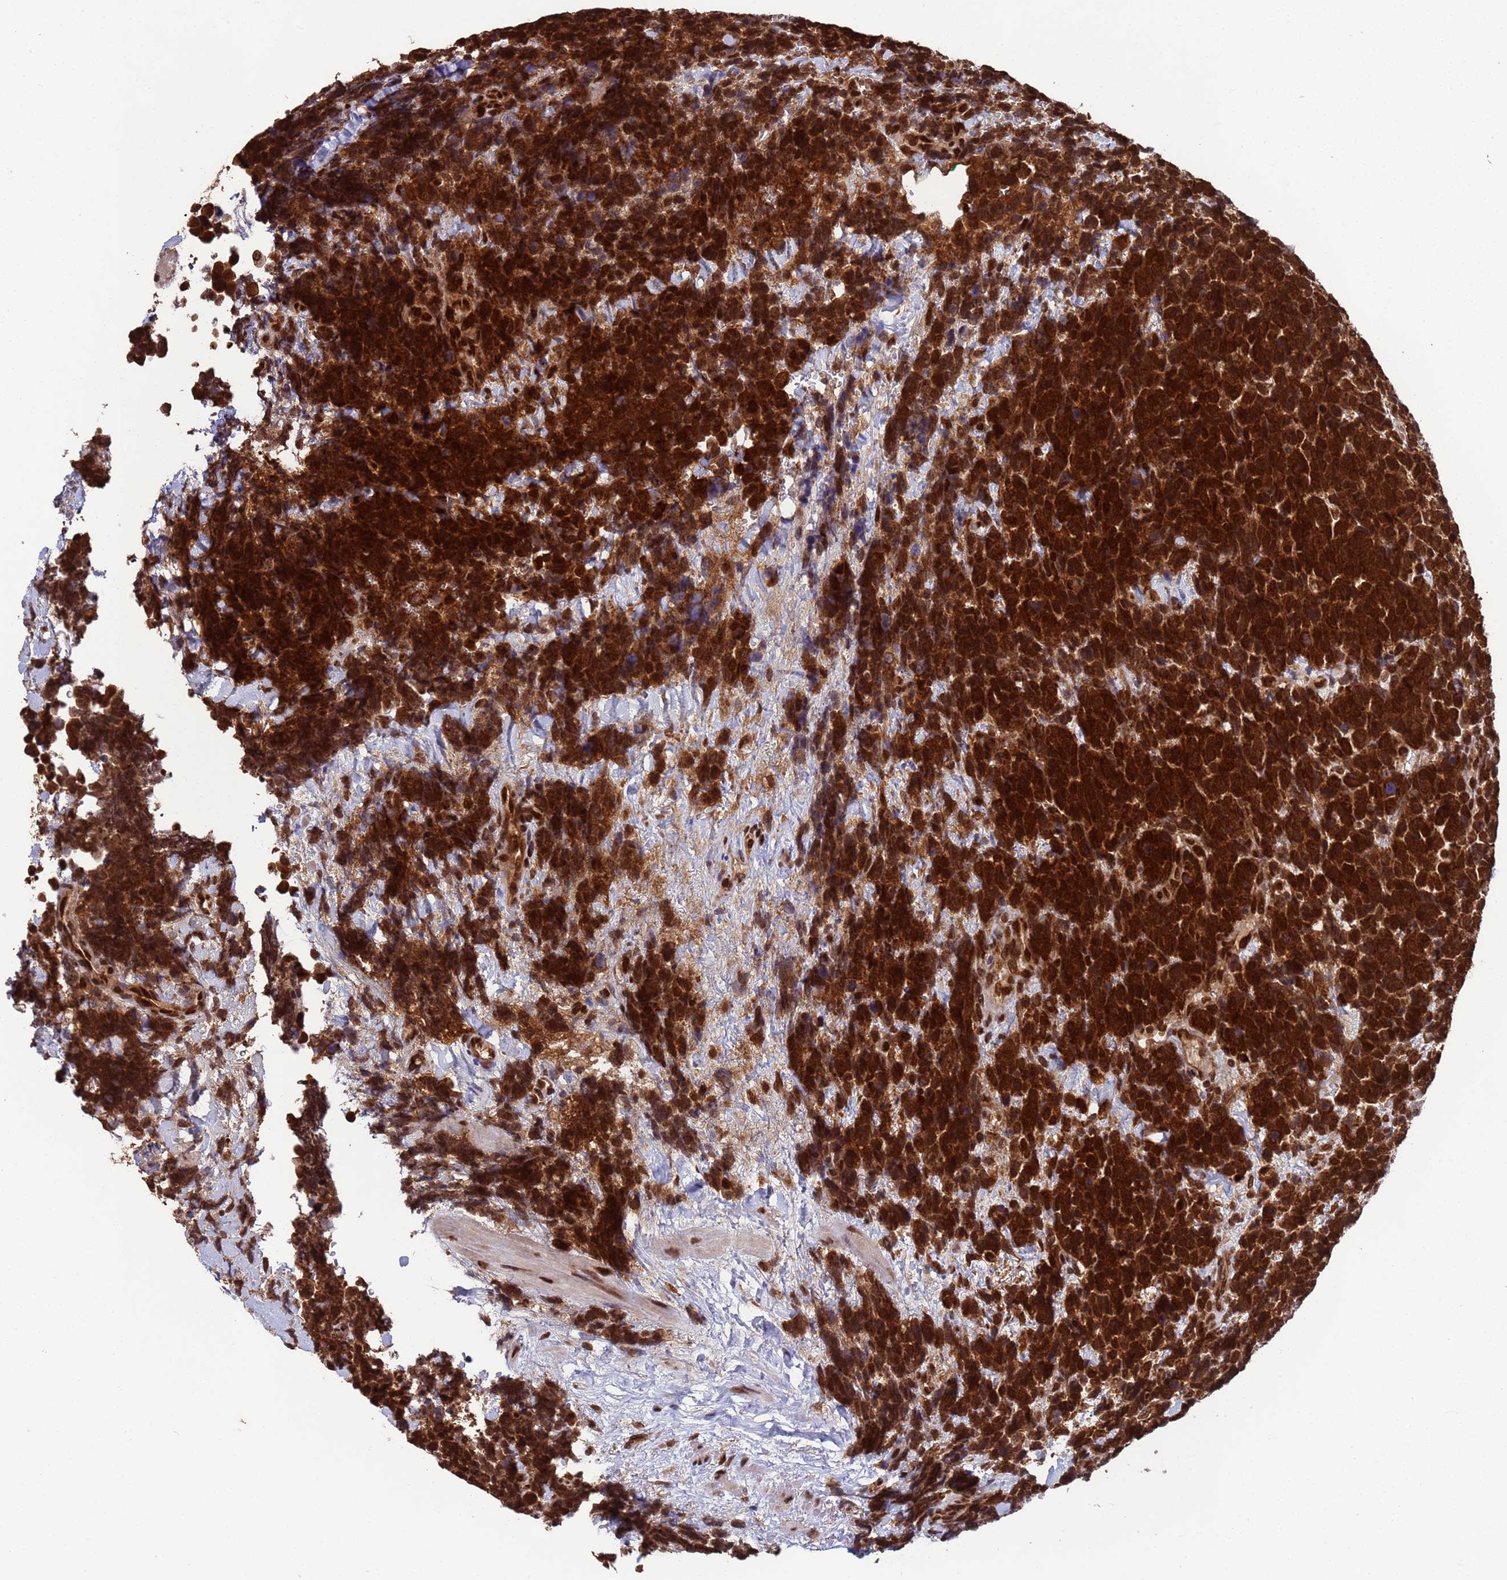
{"staining": {"intensity": "strong", "quantity": ">75%", "location": "cytoplasmic/membranous"}, "tissue": "urothelial cancer", "cell_type": "Tumor cells", "image_type": "cancer", "snomed": [{"axis": "morphology", "description": "Urothelial carcinoma, High grade"}, {"axis": "topography", "description": "Urinary bladder"}], "caption": "Immunohistochemistry (IHC) photomicrograph of human high-grade urothelial carcinoma stained for a protein (brown), which reveals high levels of strong cytoplasmic/membranous expression in about >75% of tumor cells.", "gene": "FUBP3", "patient": {"sex": "female", "age": 82}}